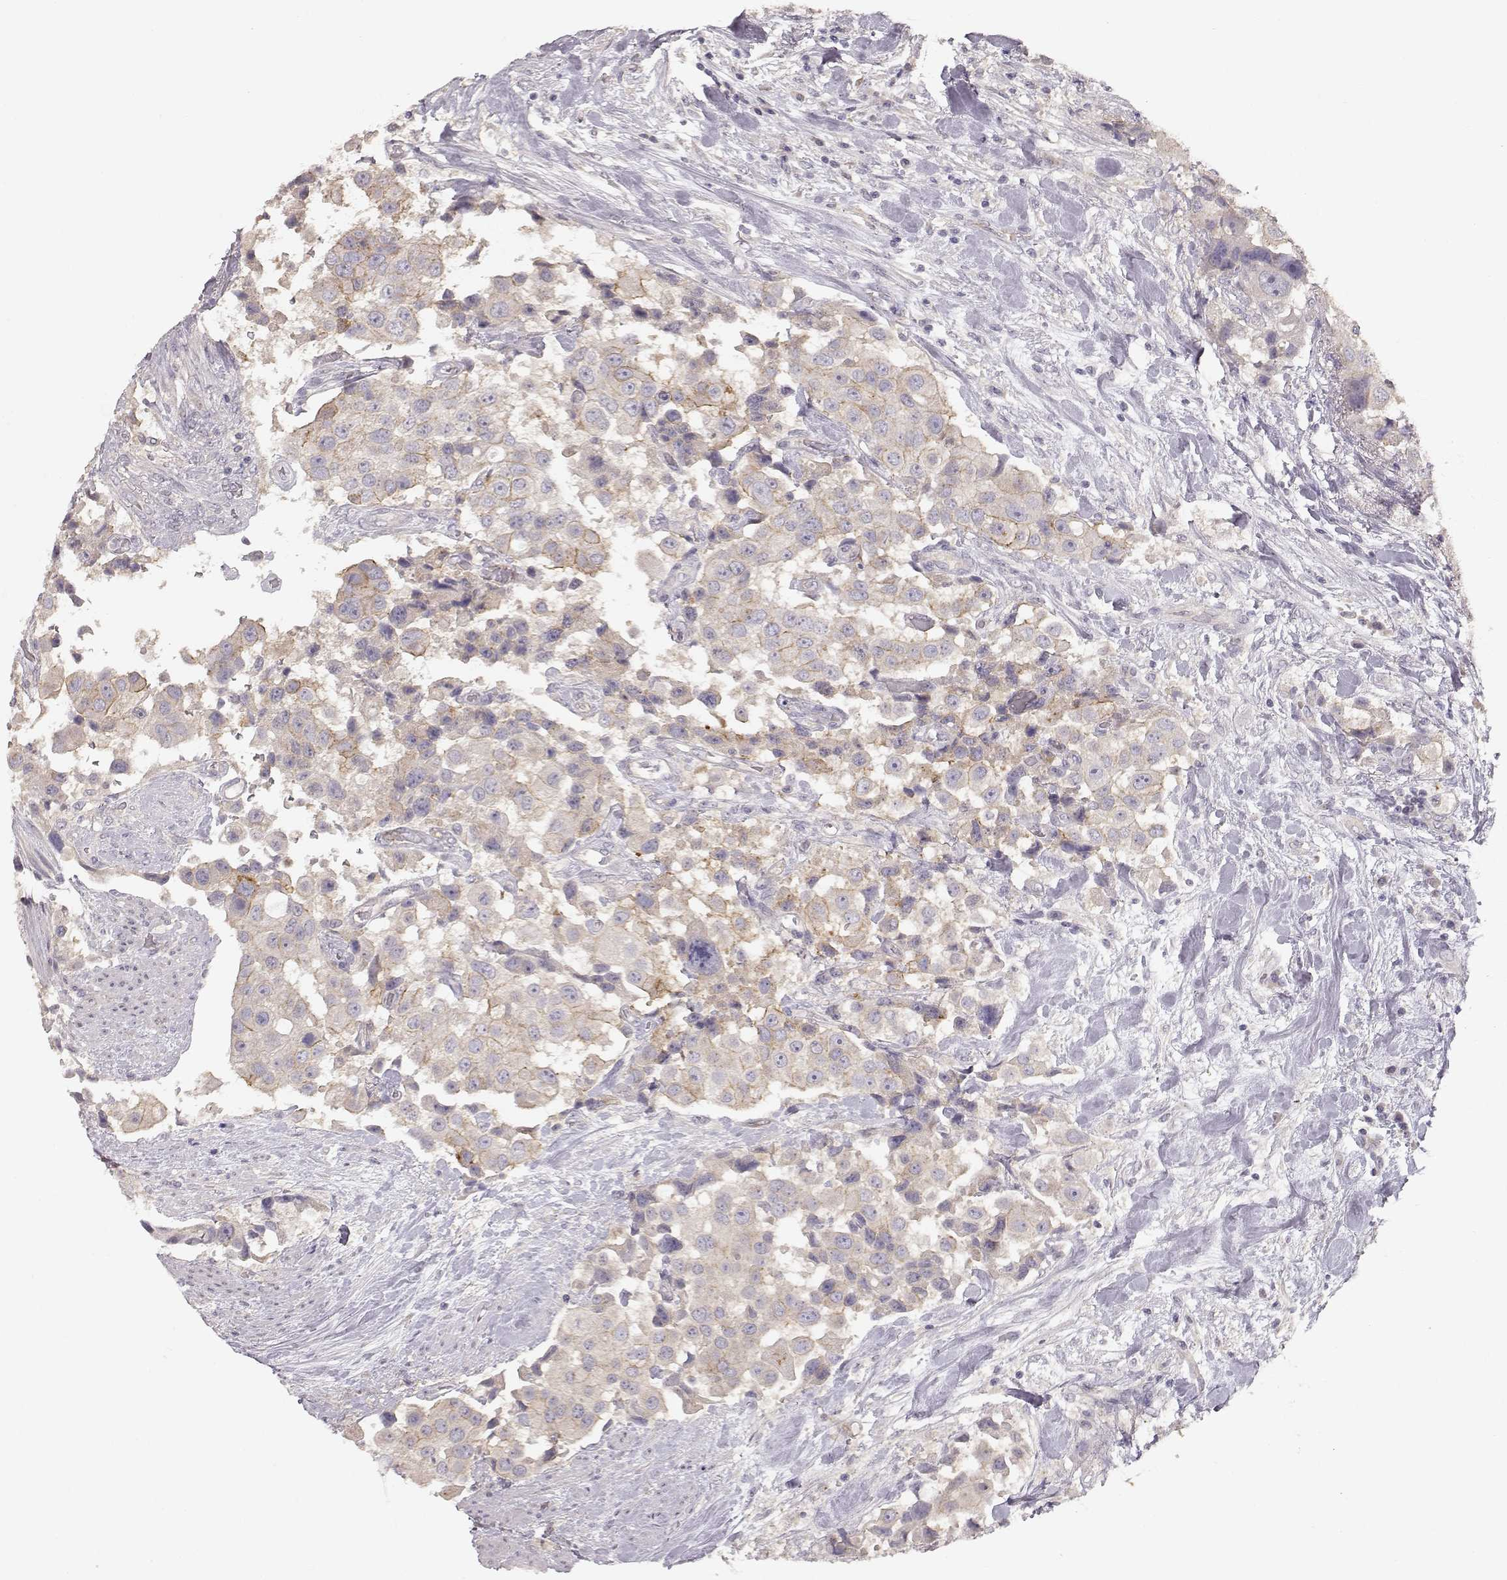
{"staining": {"intensity": "weak", "quantity": "25%-75%", "location": "cytoplasmic/membranous"}, "tissue": "urothelial cancer", "cell_type": "Tumor cells", "image_type": "cancer", "snomed": [{"axis": "morphology", "description": "Urothelial carcinoma, High grade"}, {"axis": "topography", "description": "Urinary bladder"}], "caption": "Immunohistochemical staining of human urothelial carcinoma (high-grade) exhibits low levels of weak cytoplasmic/membranous protein expression in approximately 25%-75% of tumor cells. The staining was performed using DAB to visualize the protein expression in brown, while the nuclei were stained in blue with hematoxylin (Magnification: 20x).", "gene": "ARHGAP8", "patient": {"sex": "female", "age": 64}}